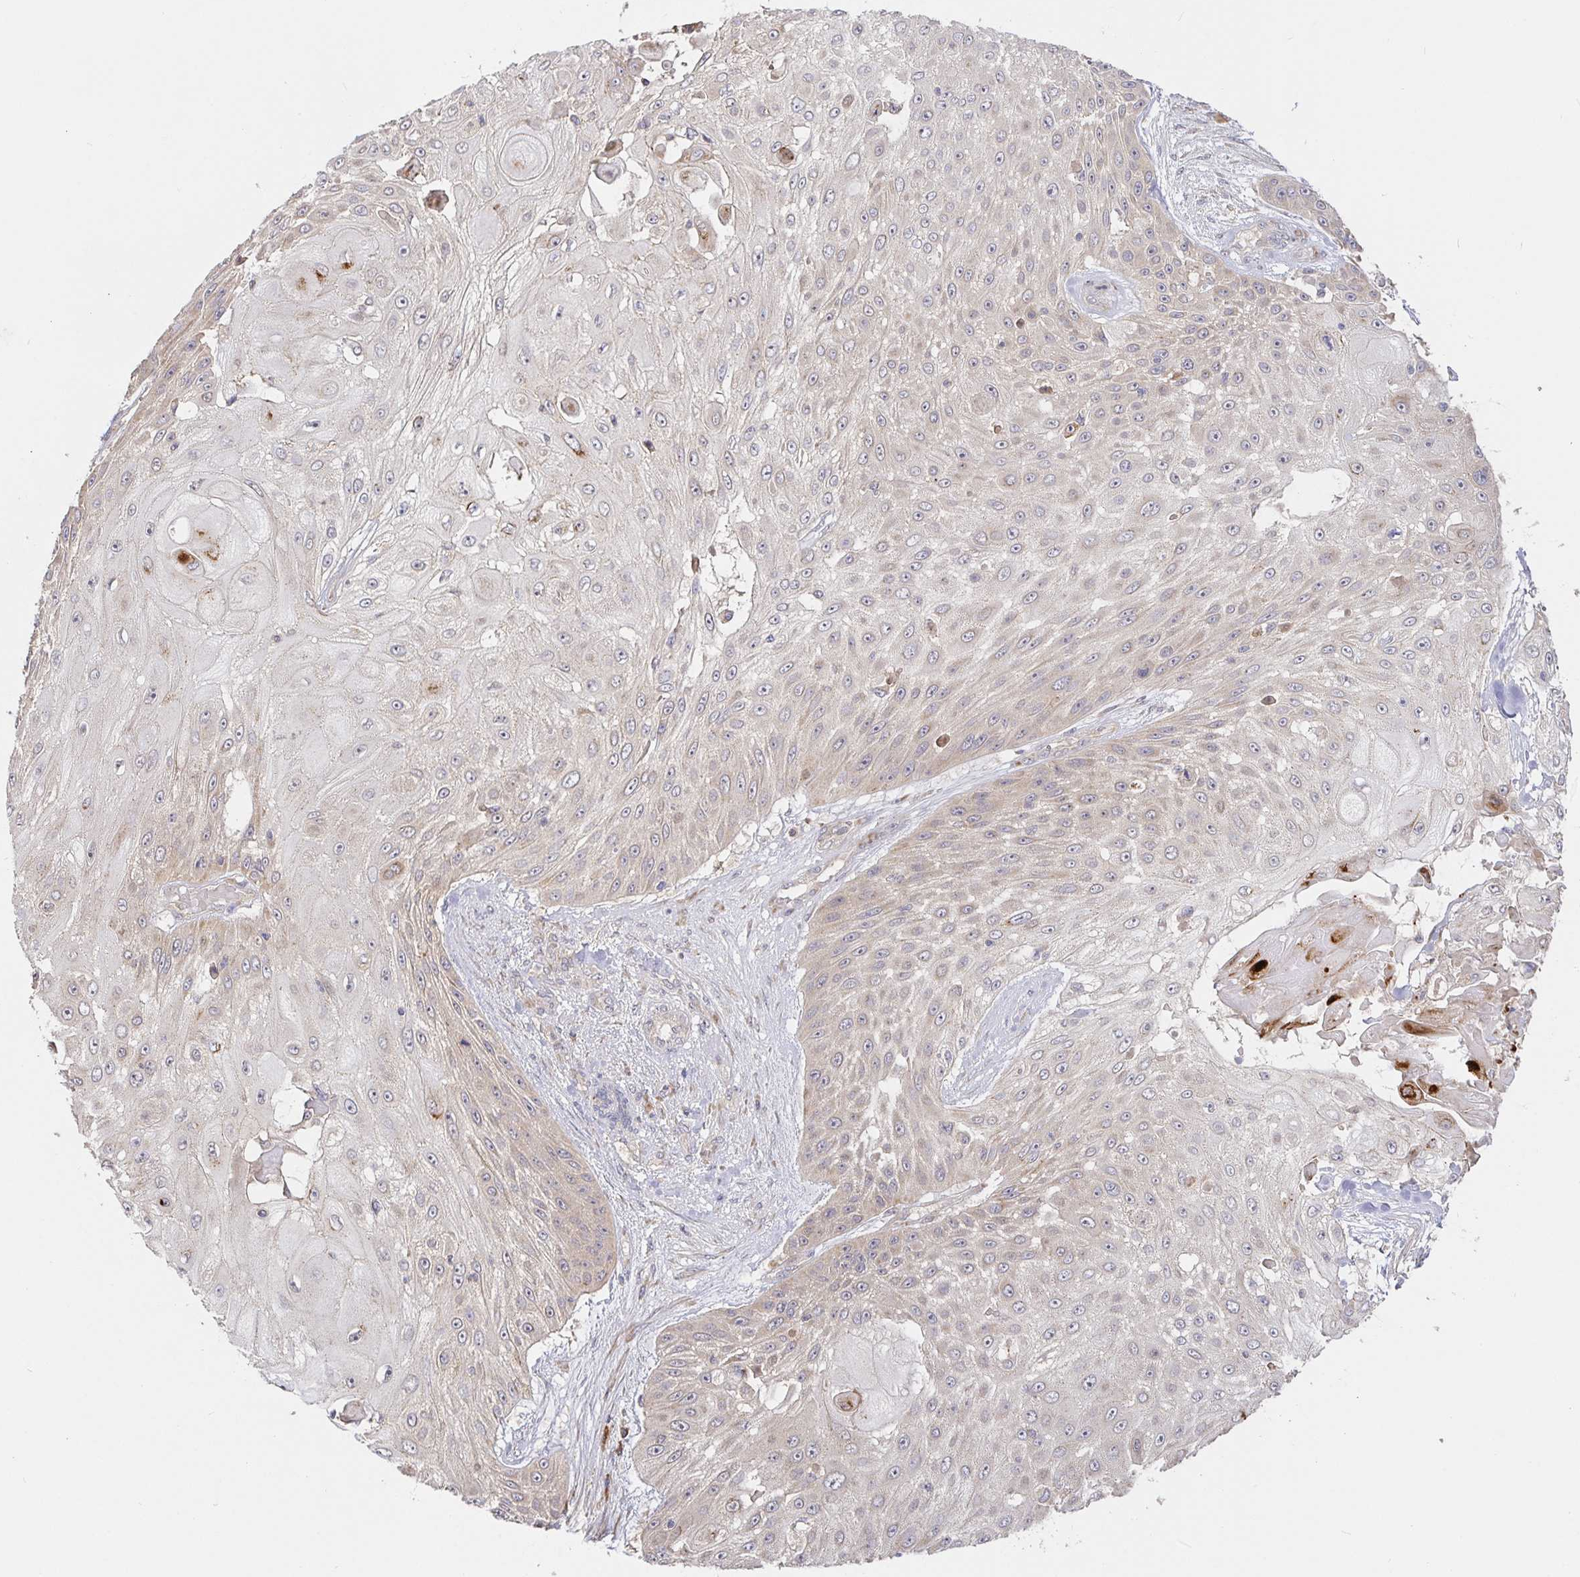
{"staining": {"intensity": "weak", "quantity": "25%-75%", "location": "cytoplasmic/membranous"}, "tissue": "skin cancer", "cell_type": "Tumor cells", "image_type": "cancer", "snomed": [{"axis": "morphology", "description": "Squamous cell carcinoma, NOS"}, {"axis": "topography", "description": "Skin"}], "caption": "Immunohistochemistry (IHC) (DAB) staining of human skin cancer (squamous cell carcinoma) reveals weak cytoplasmic/membranous protein positivity in approximately 25%-75% of tumor cells. (DAB IHC, brown staining for protein, blue staining for nuclei).", "gene": "ZDHHC11", "patient": {"sex": "female", "age": 86}}